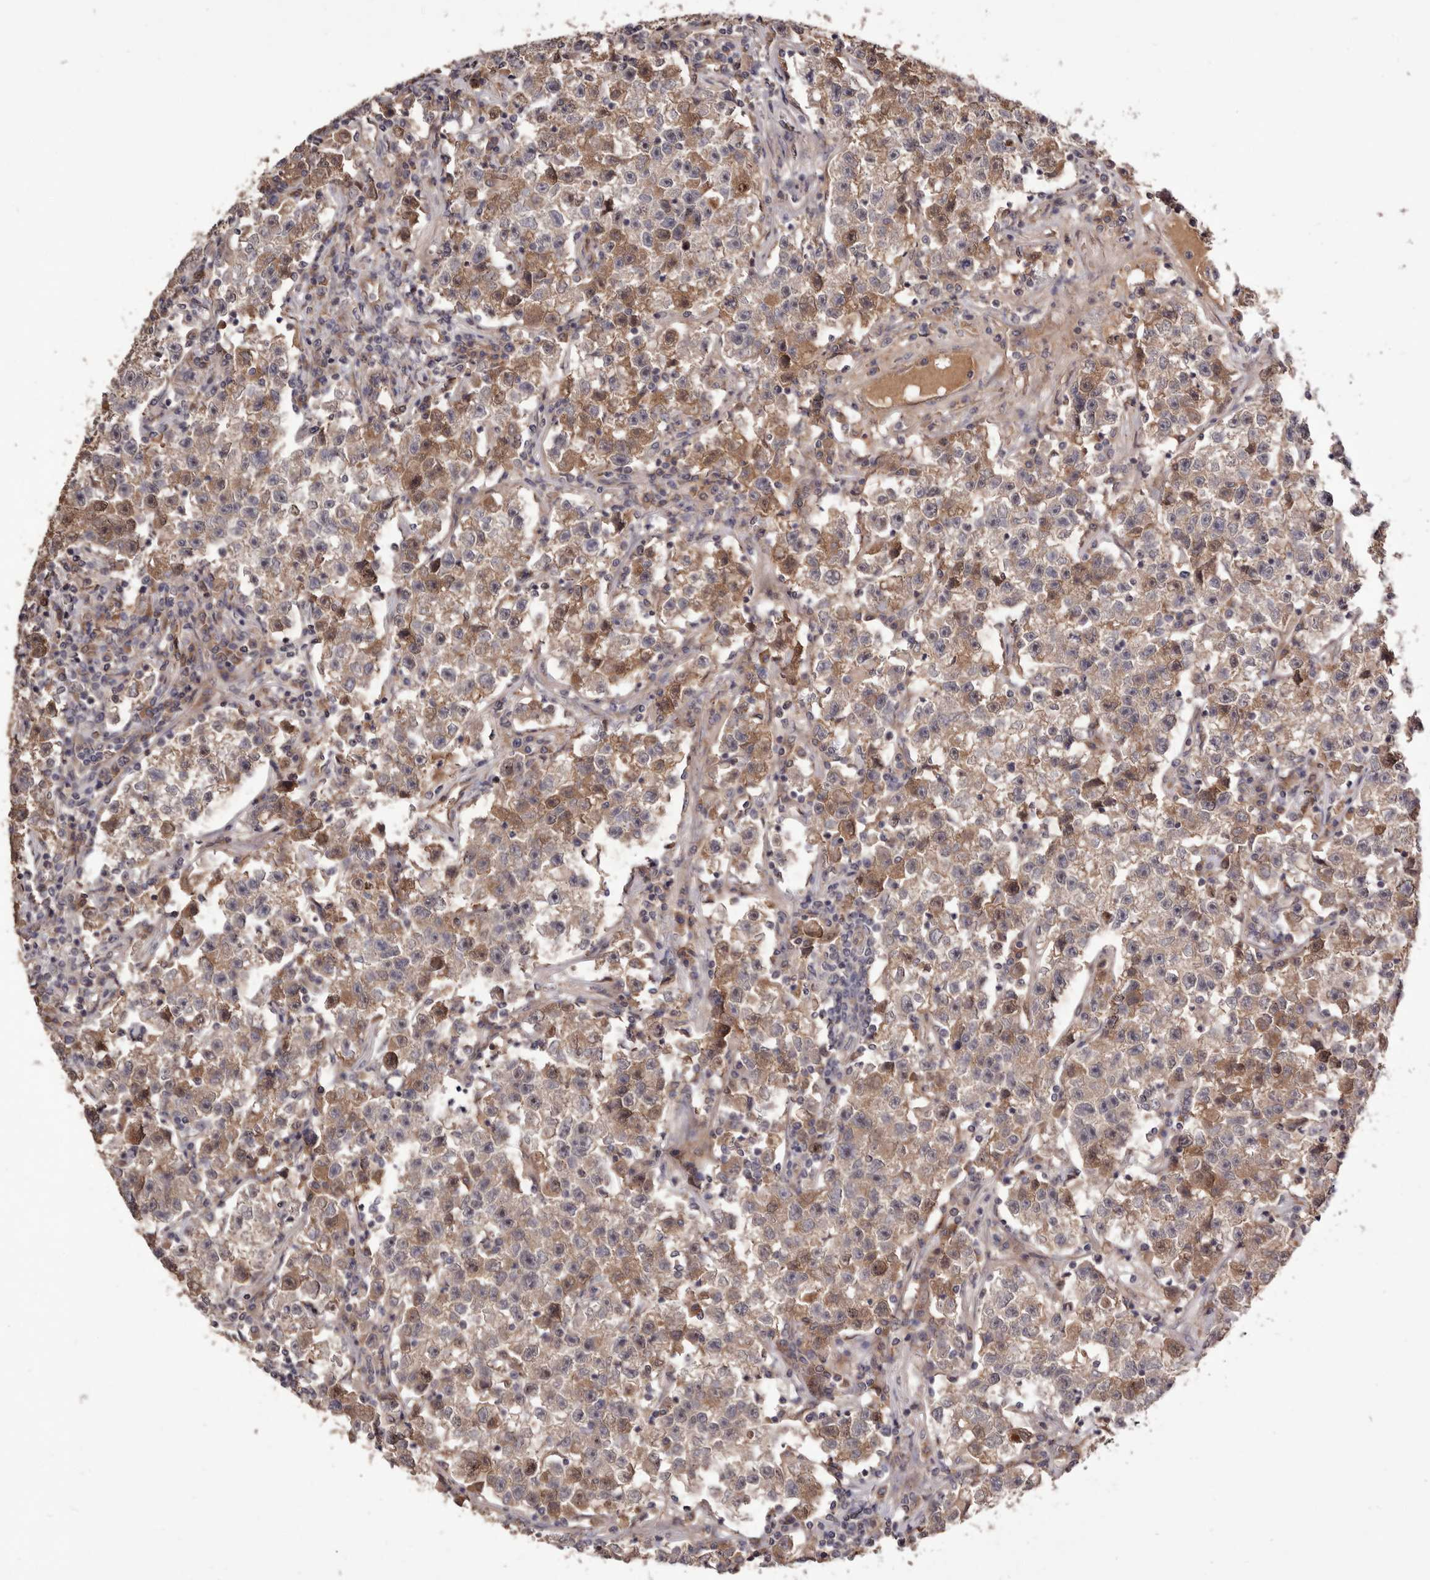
{"staining": {"intensity": "moderate", "quantity": "25%-75%", "location": "cytoplasmic/membranous"}, "tissue": "testis cancer", "cell_type": "Tumor cells", "image_type": "cancer", "snomed": [{"axis": "morphology", "description": "Seminoma, NOS"}, {"axis": "topography", "description": "Testis"}], "caption": "An image showing moderate cytoplasmic/membranous staining in about 25%-75% of tumor cells in testis cancer, as visualized by brown immunohistochemical staining.", "gene": "DOP1A", "patient": {"sex": "male", "age": 22}}